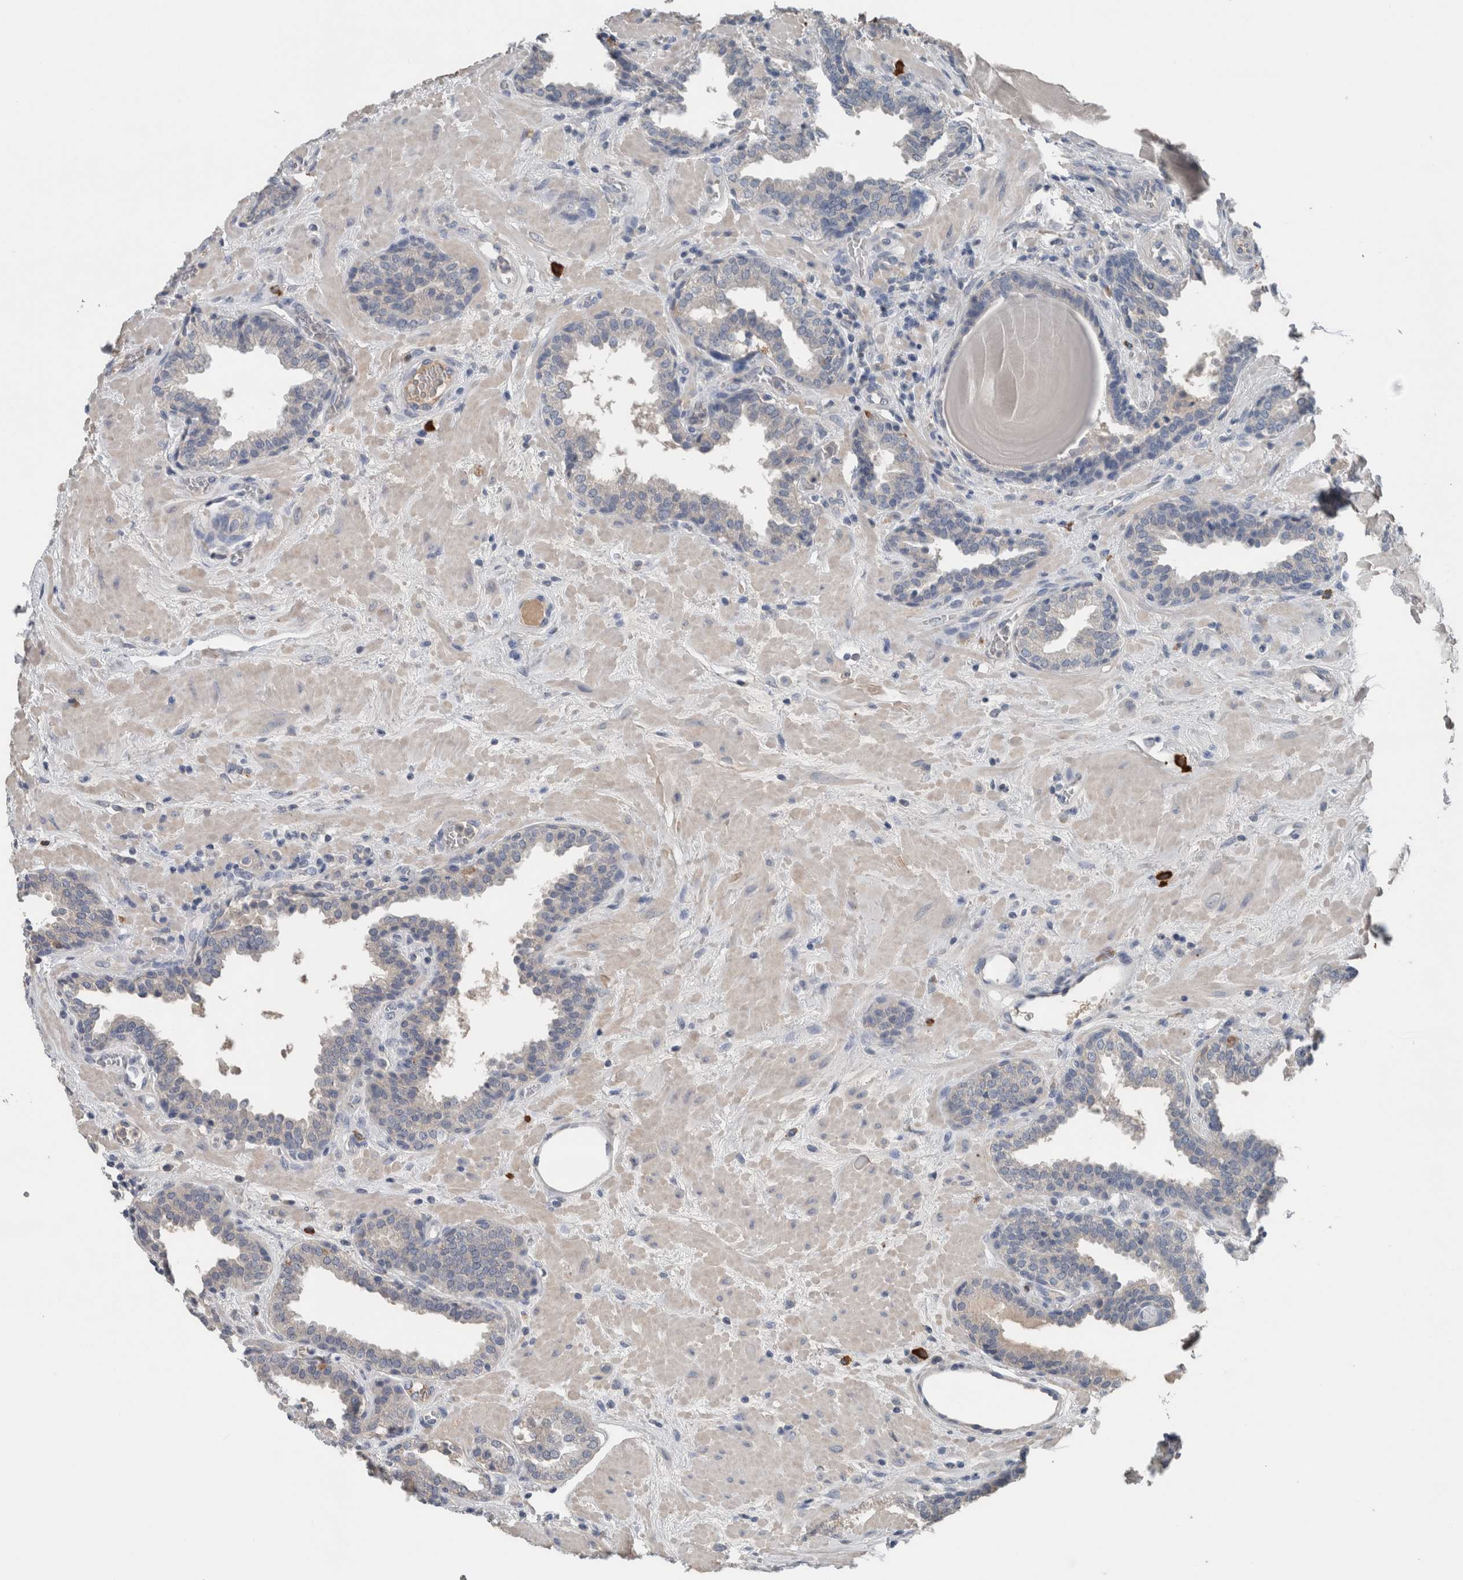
{"staining": {"intensity": "negative", "quantity": "none", "location": "none"}, "tissue": "prostate", "cell_type": "Glandular cells", "image_type": "normal", "snomed": [{"axis": "morphology", "description": "Normal tissue, NOS"}, {"axis": "topography", "description": "Prostate"}], "caption": "High magnification brightfield microscopy of normal prostate stained with DAB (3,3'-diaminobenzidine) (brown) and counterstained with hematoxylin (blue): glandular cells show no significant expression.", "gene": "CRNN", "patient": {"sex": "male", "age": 51}}